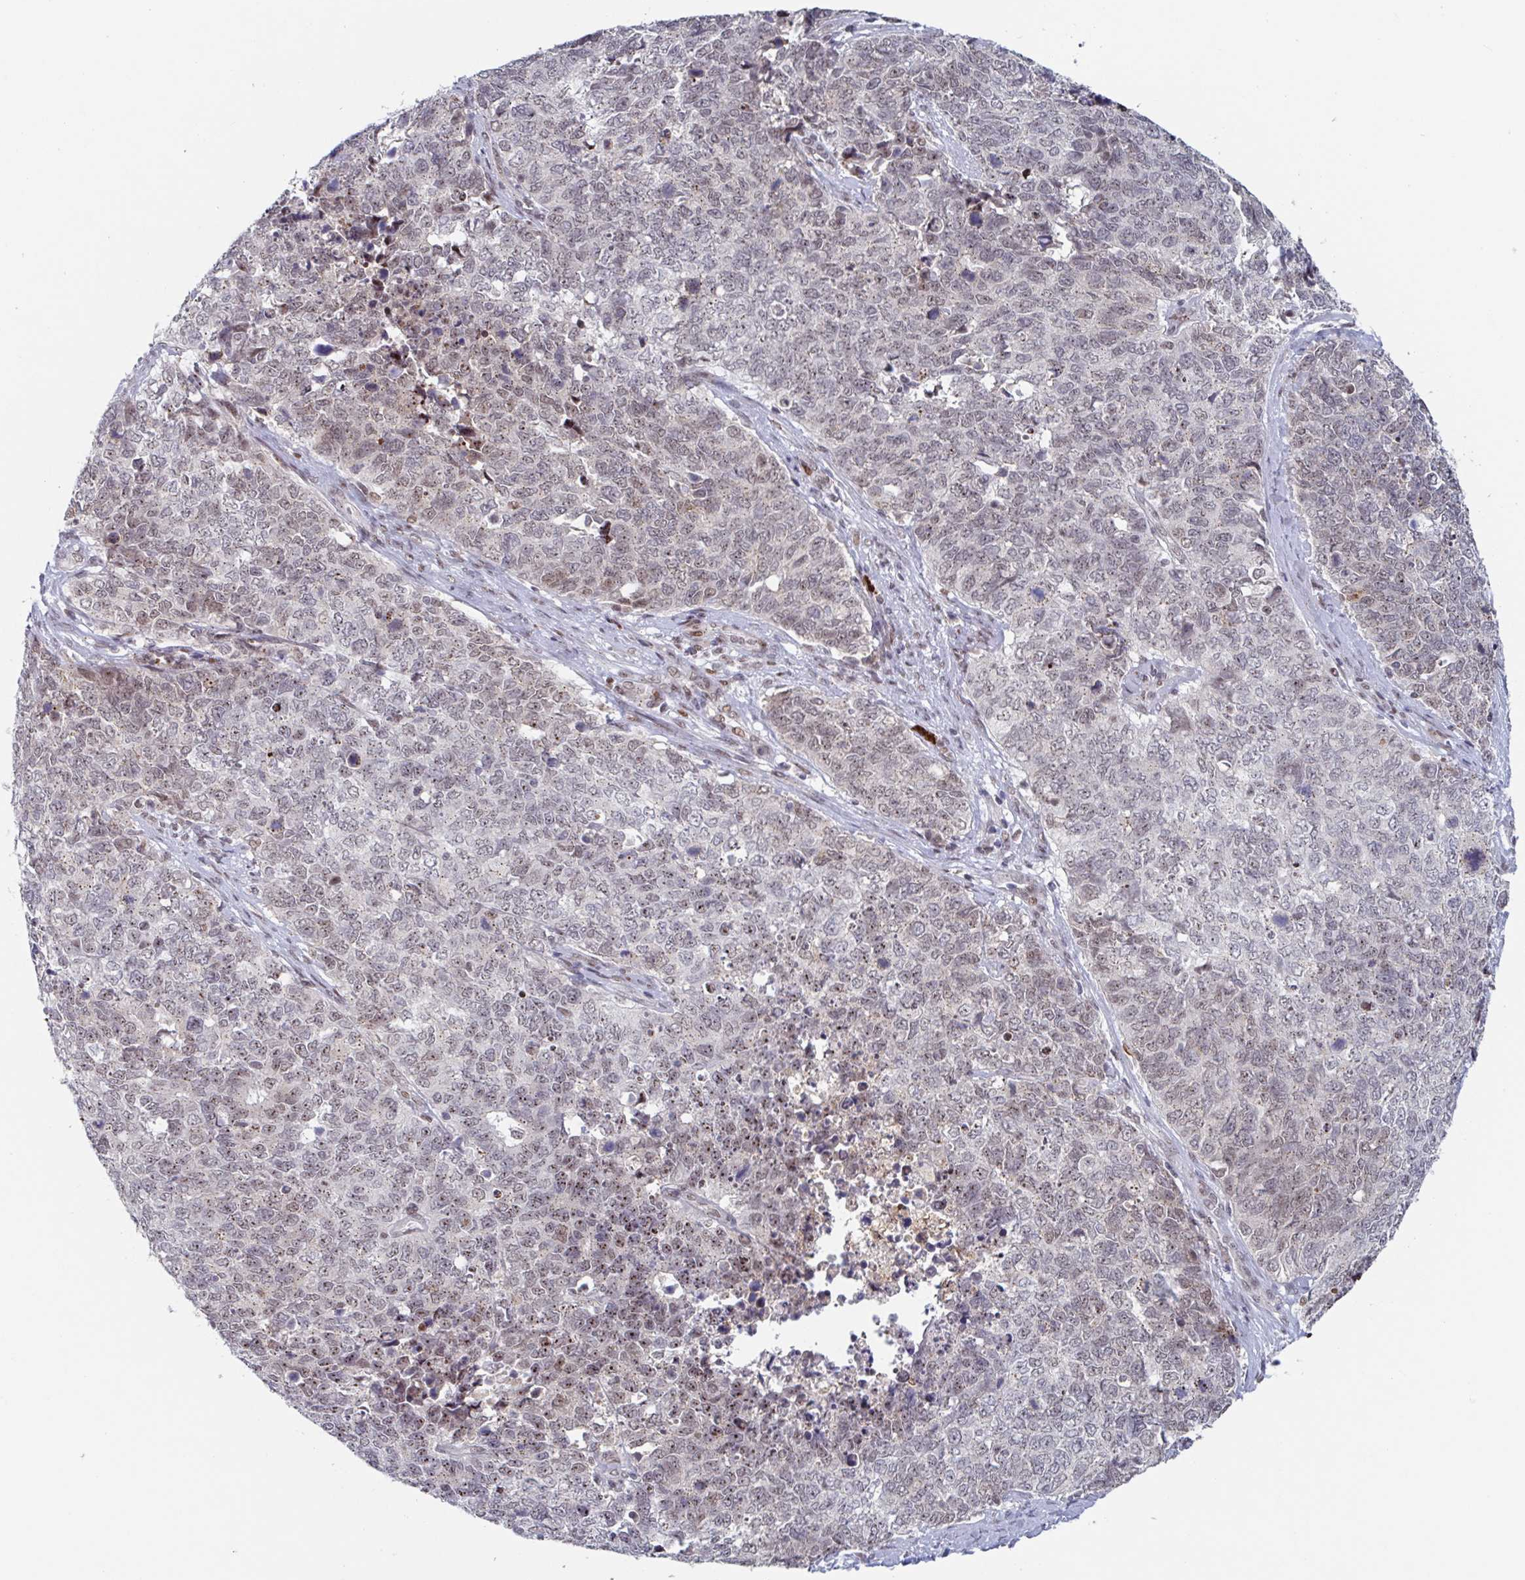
{"staining": {"intensity": "moderate", "quantity": "25%-75%", "location": "nuclear"}, "tissue": "cervical cancer", "cell_type": "Tumor cells", "image_type": "cancer", "snomed": [{"axis": "morphology", "description": "Adenocarcinoma, NOS"}, {"axis": "topography", "description": "Cervix"}], "caption": "This is a photomicrograph of IHC staining of cervical cancer, which shows moderate expression in the nuclear of tumor cells.", "gene": "RNF212", "patient": {"sex": "female", "age": 63}}